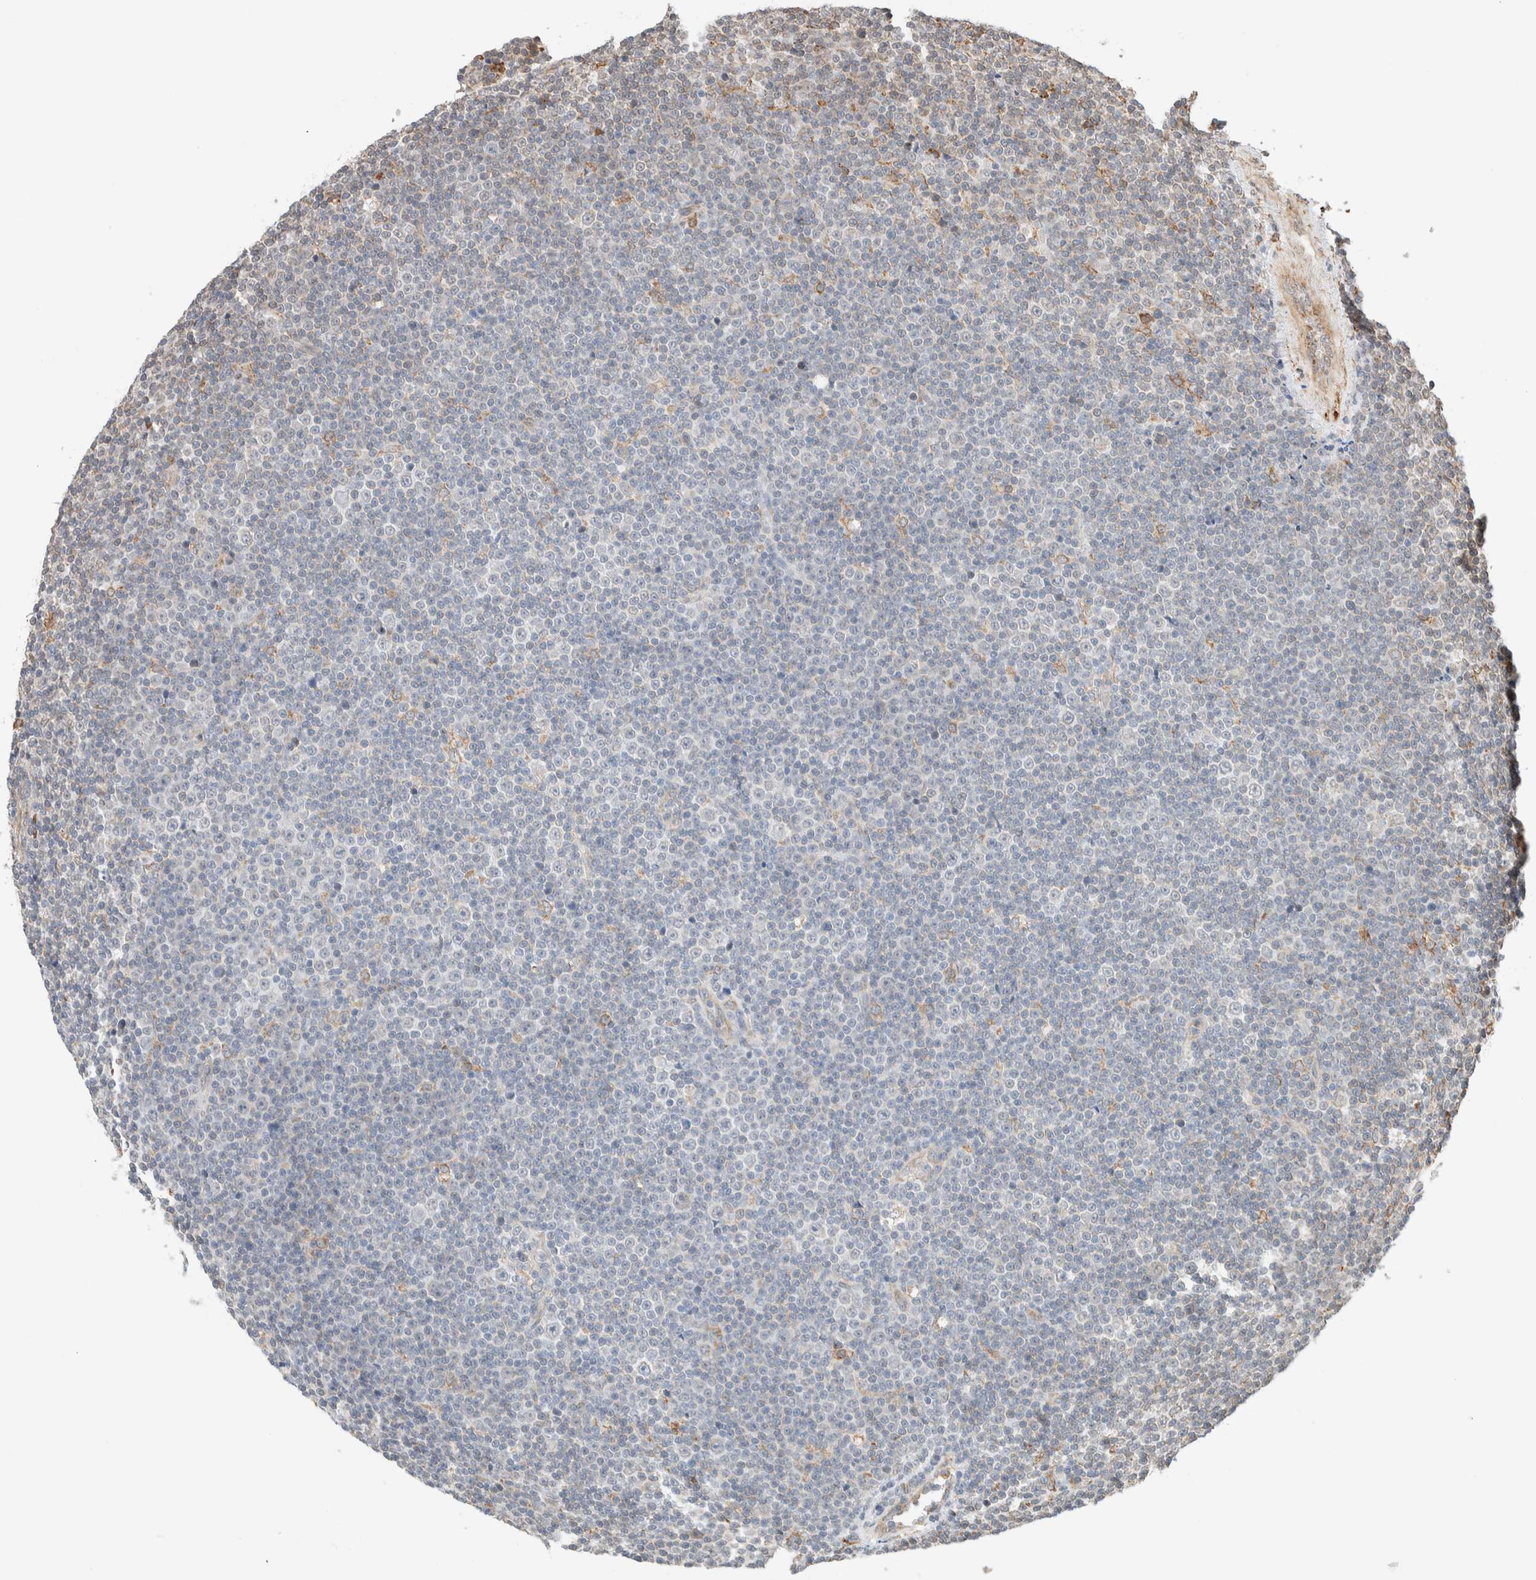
{"staining": {"intensity": "negative", "quantity": "none", "location": "none"}, "tissue": "lymphoma", "cell_type": "Tumor cells", "image_type": "cancer", "snomed": [{"axis": "morphology", "description": "Malignant lymphoma, non-Hodgkin's type, Low grade"}, {"axis": "topography", "description": "Lymph node"}], "caption": "An image of lymphoma stained for a protein exhibits no brown staining in tumor cells. The staining is performed using DAB (3,3'-diaminobenzidine) brown chromogen with nuclei counter-stained in using hematoxylin.", "gene": "INTS1", "patient": {"sex": "female", "age": 67}}